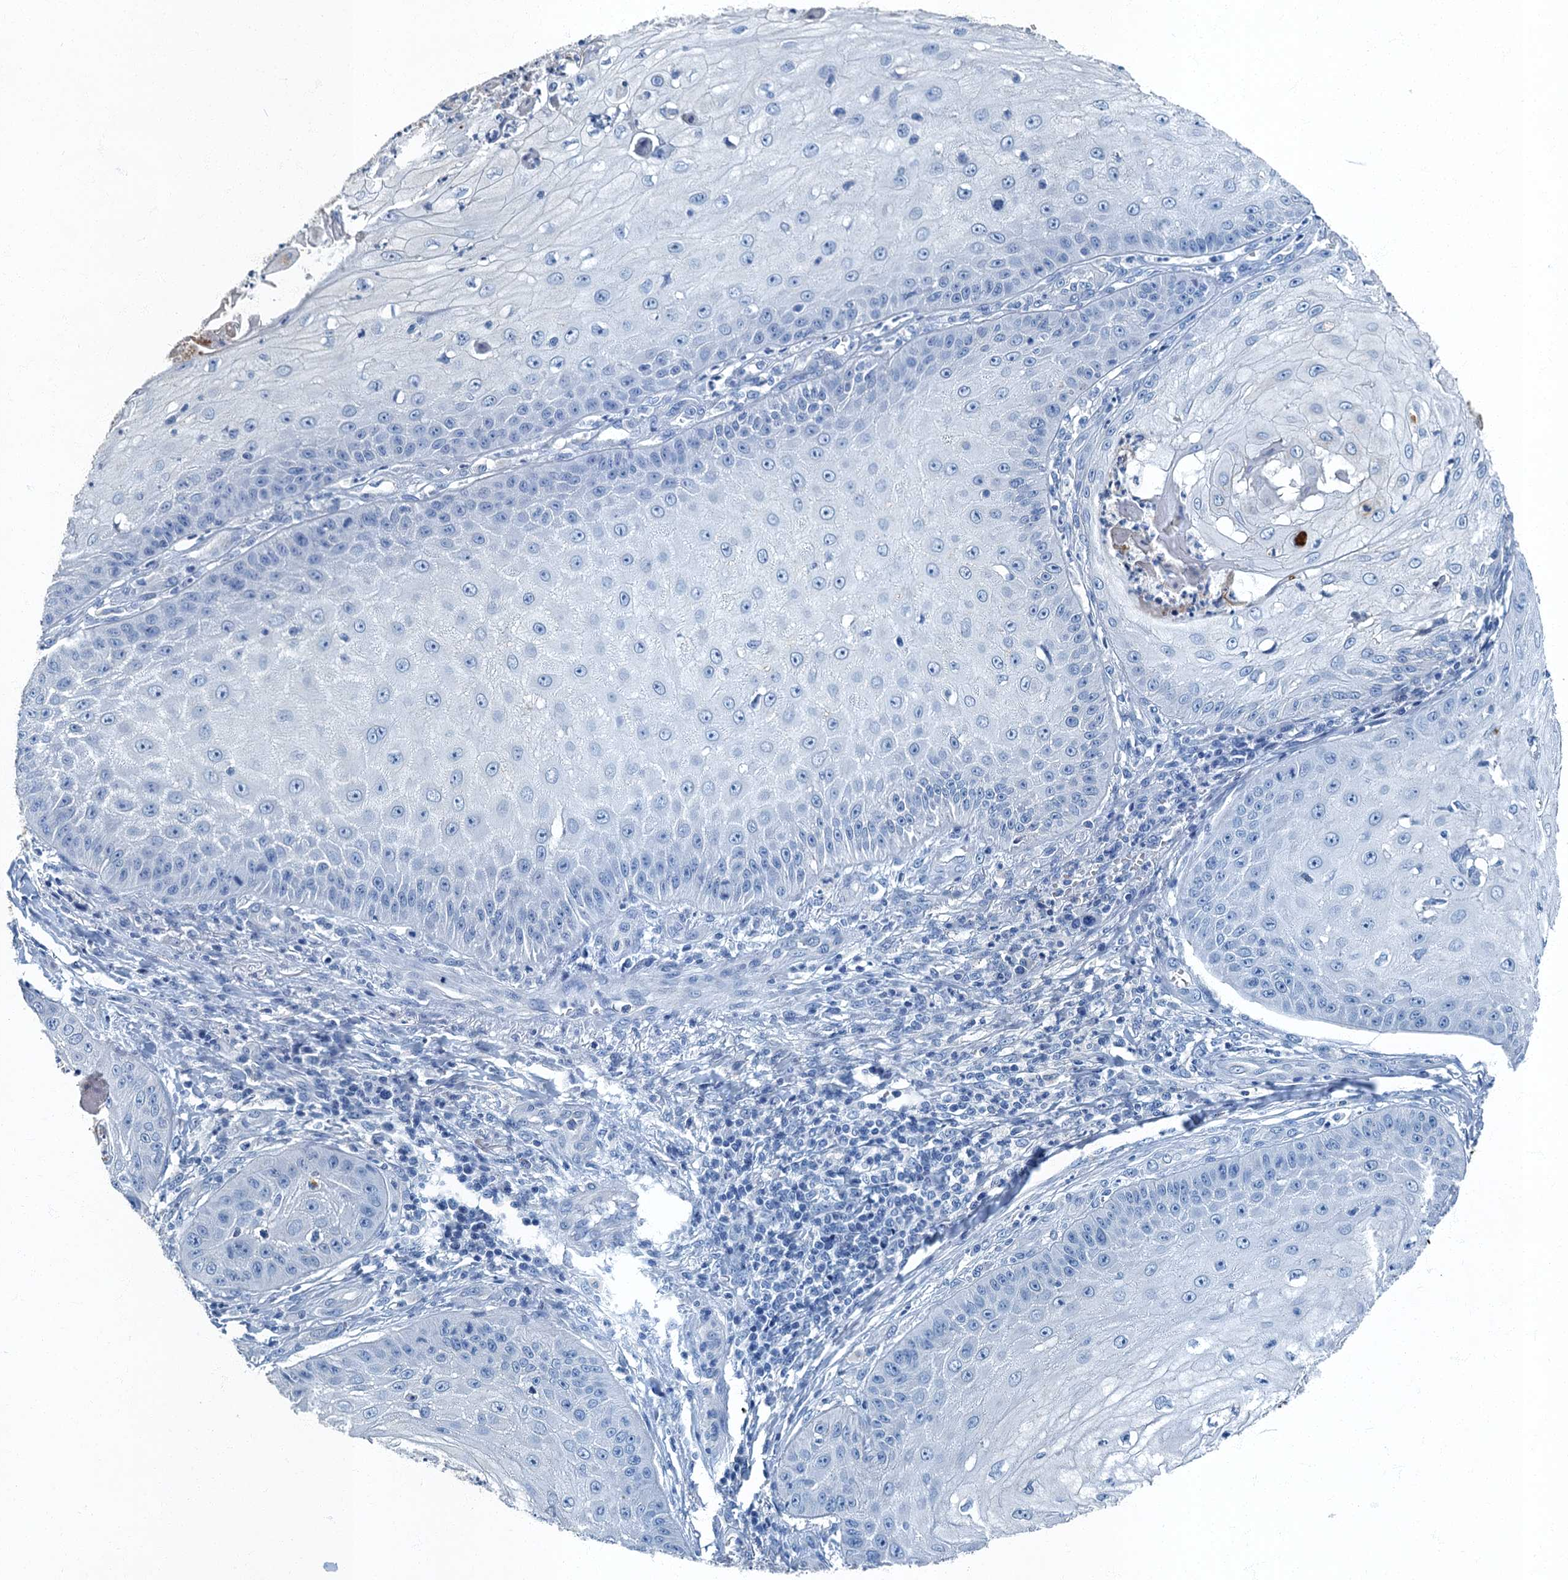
{"staining": {"intensity": "negative", "quantity": "none", "location": "none"}, "tissue": "skin cancer", "cell_type": "Tumor cells", "image_type": "cancer", "snomed": [{"axis": "morphology", "description": "Squamous cell carcinoma, NOS"}, {"axis": "topography", "description": "Skin"}], "caption": "Photomicrograph shows no significant protein positivity in tumor cells of skin cancer.", "gene": "GADL1", "patient": {"sex": "male", "age": 70}}